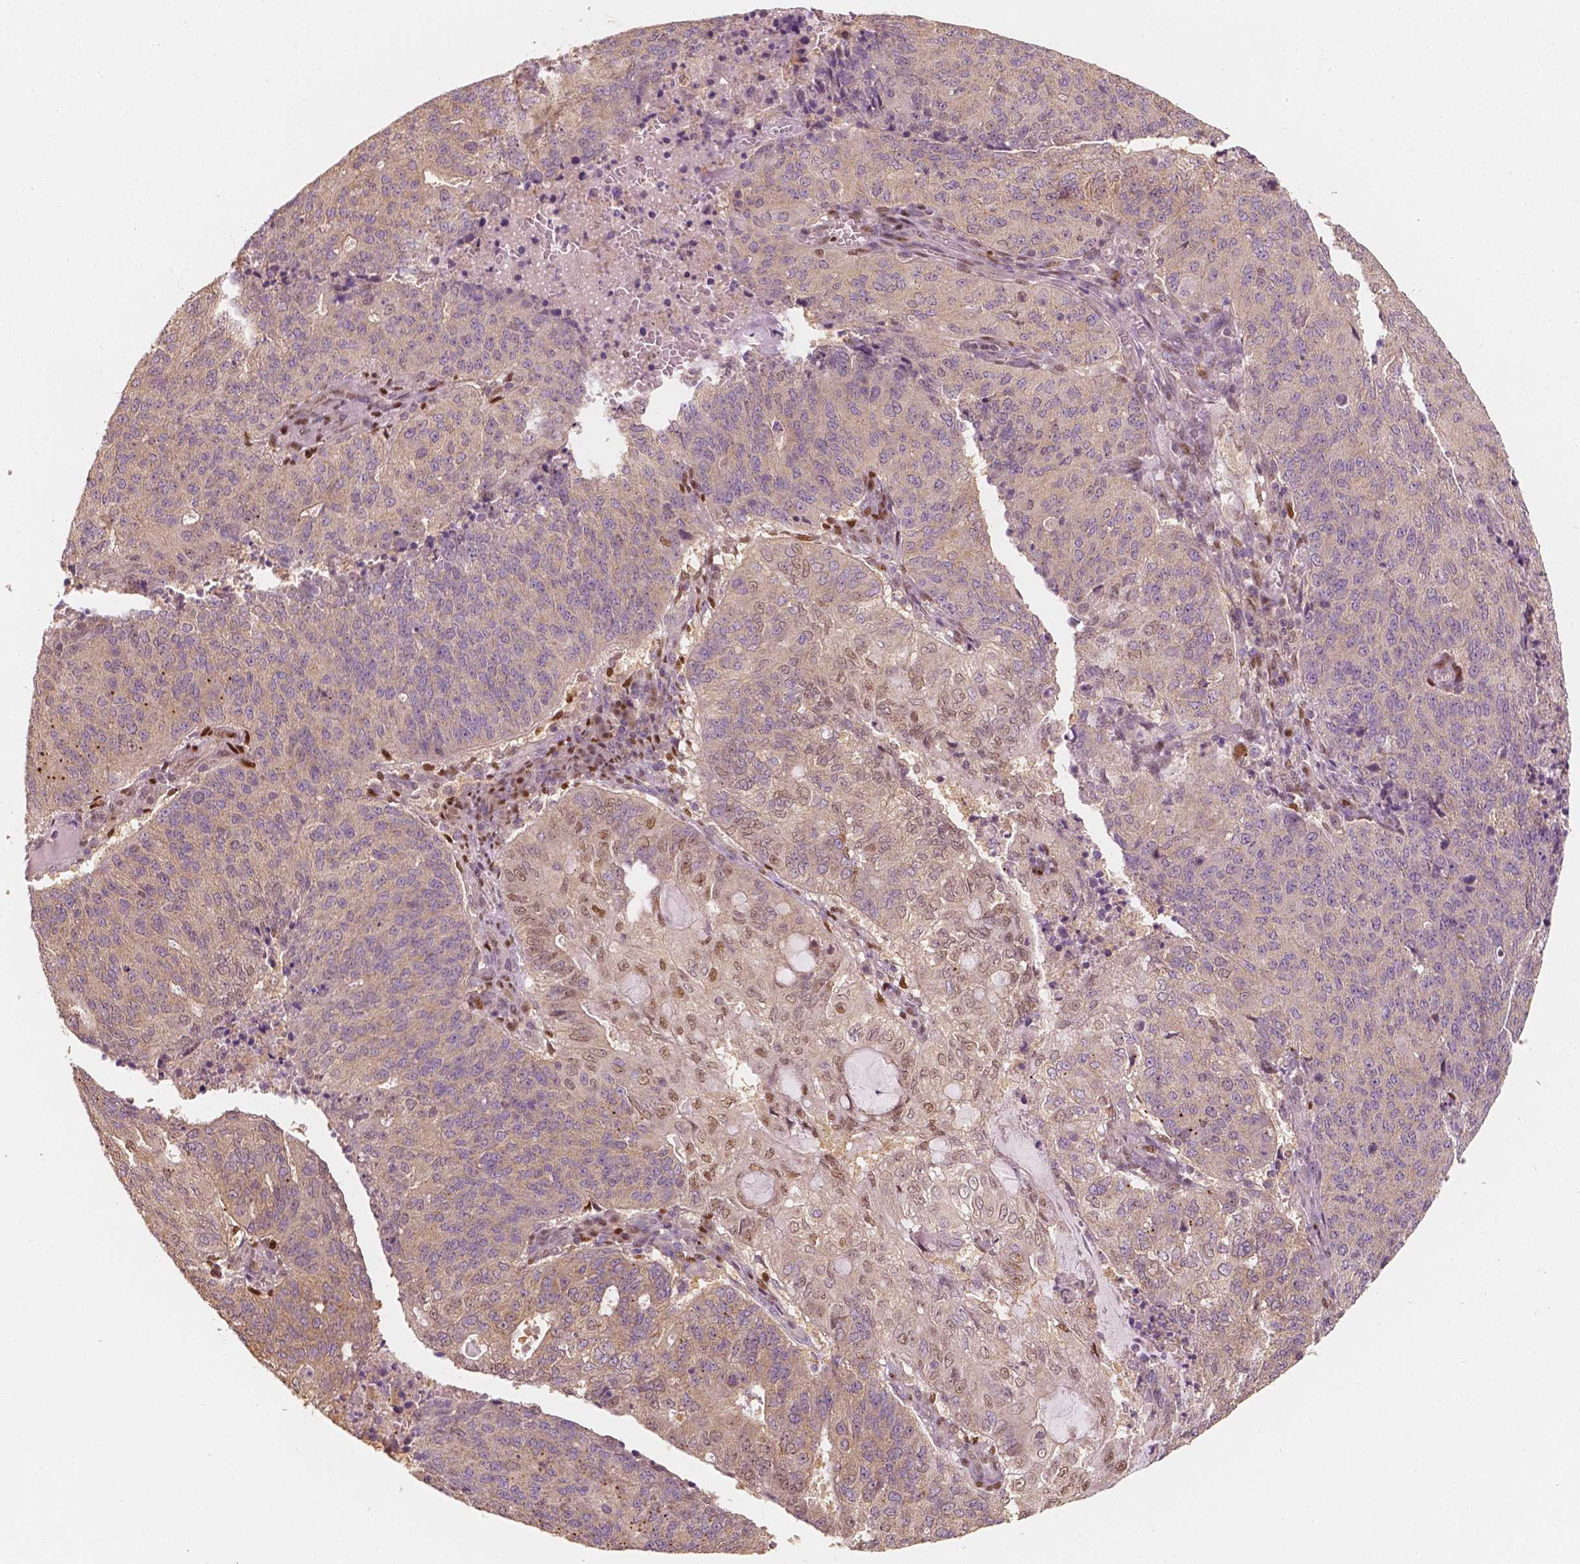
{"staining": {"intensity": "weak", "quantity": "<25%", "location": "nuclear"}, "tissue": "endometrial cancer", "cell_type": "Tumor cells", "image_type": "cancer", "snomed": [{"axis": "morphology", "description": "Adenocarcinoma, NOS"}, {"axis": "topography", "description": "Endometrium"}], "caption": "Endometrial cancer was stained to show a protein in brown. There is no significant positivity in tumor cells.", "gene": "TBC1D17", "patient": {"sex": "female", "age": 82}}